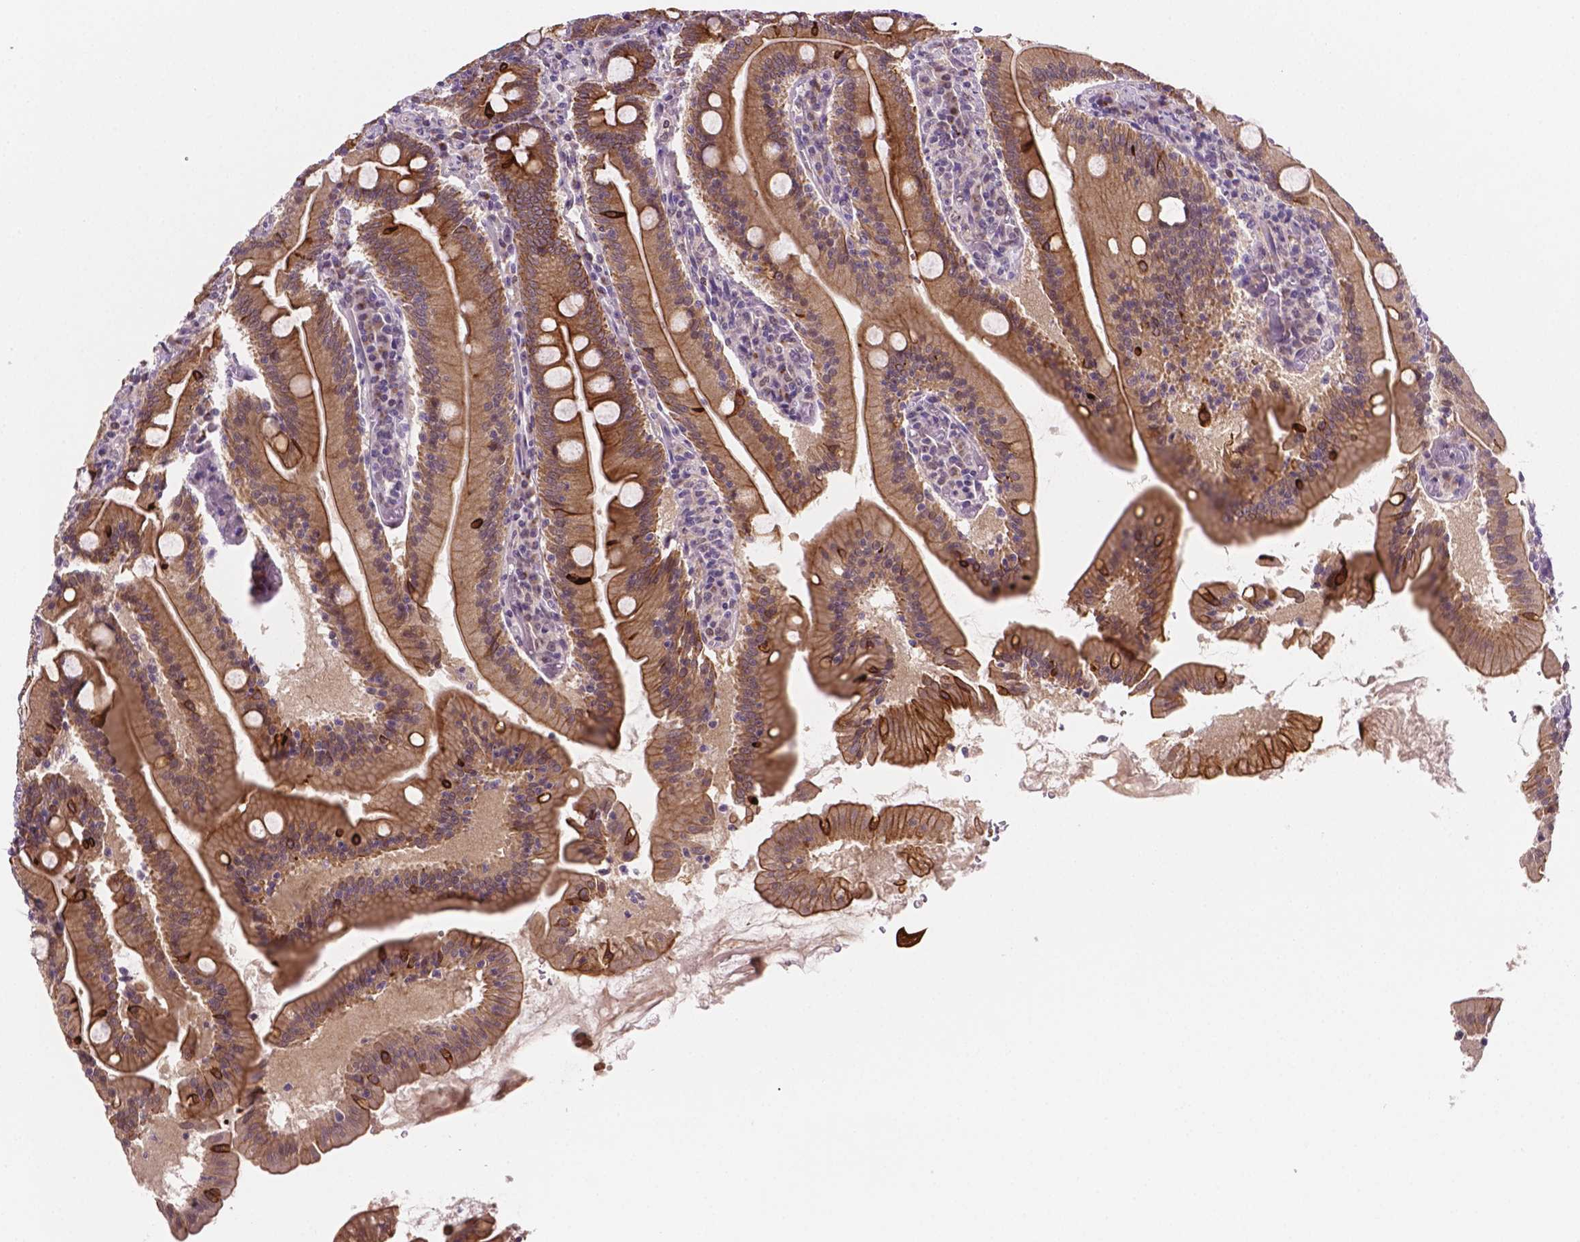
{"staining": {"intensity": "moderate", "quantity": ">75%", "location": "cytoplasmic/membranous"}, "tissue": "small intestine", "cell_type": "Glandular cells", "image_type": "normal", "snomed": [{"axis": "morphology", "description": "Normal tissue, NOS"}, {"axis": "topography", "description": "Small intestine"}], "caption": "Immunohistochemical staining of unremarkable small intestine shows moderate cytoplasmic/membranous protein positivity in about >75% of glandular cells.", "gene": "SHLD3", "patient": {"sex": "male", "age": 37}}